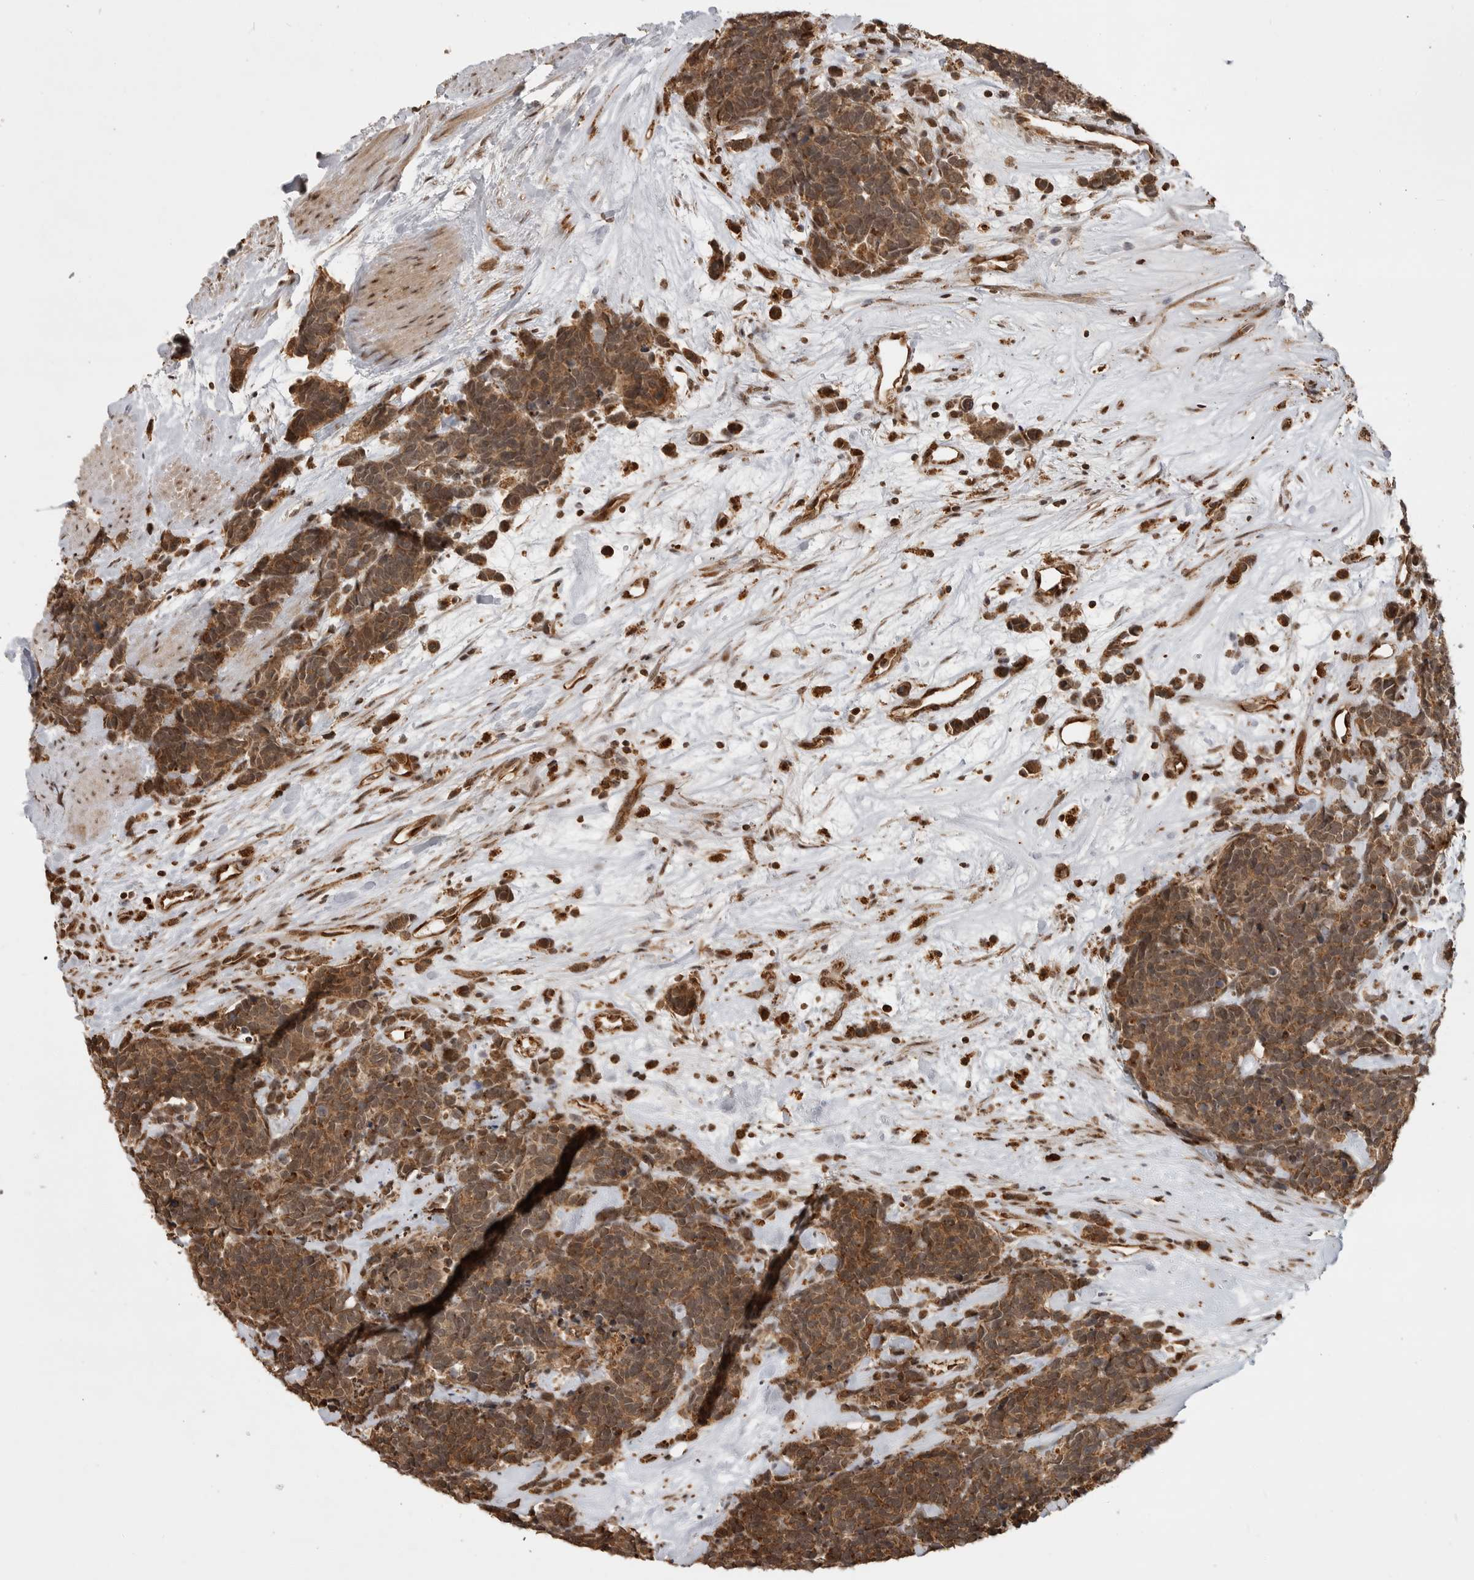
{"staining": {"intensity": "moderate", "quantity": ">75%", "location": "cytoplasmic/membranous,nuclear"}, "tissue": "carcinoid", "cell_type": "Tumor cells", "image_type": "cancer", "snomed": [{"axis": "morphology", "description": "Carcinoma, NOS"}, {"axis": "morphology", "description": "Carcinoid, malignant, NOS"}, {"axis": "topography", "description": "Urinary bladder"}], "caption": "The photomicrograph demonstrates immunohistochemical staining of carcinoid (malignant). There is moderate cytoplasmic/membranous and nuclear expression is identified in approximately >75% of tumor cells. (DAB IHC with brightfield microscopy, high magnification).", "gene": "BMP2K", "patient": {"sex": "male", "age": 57}}